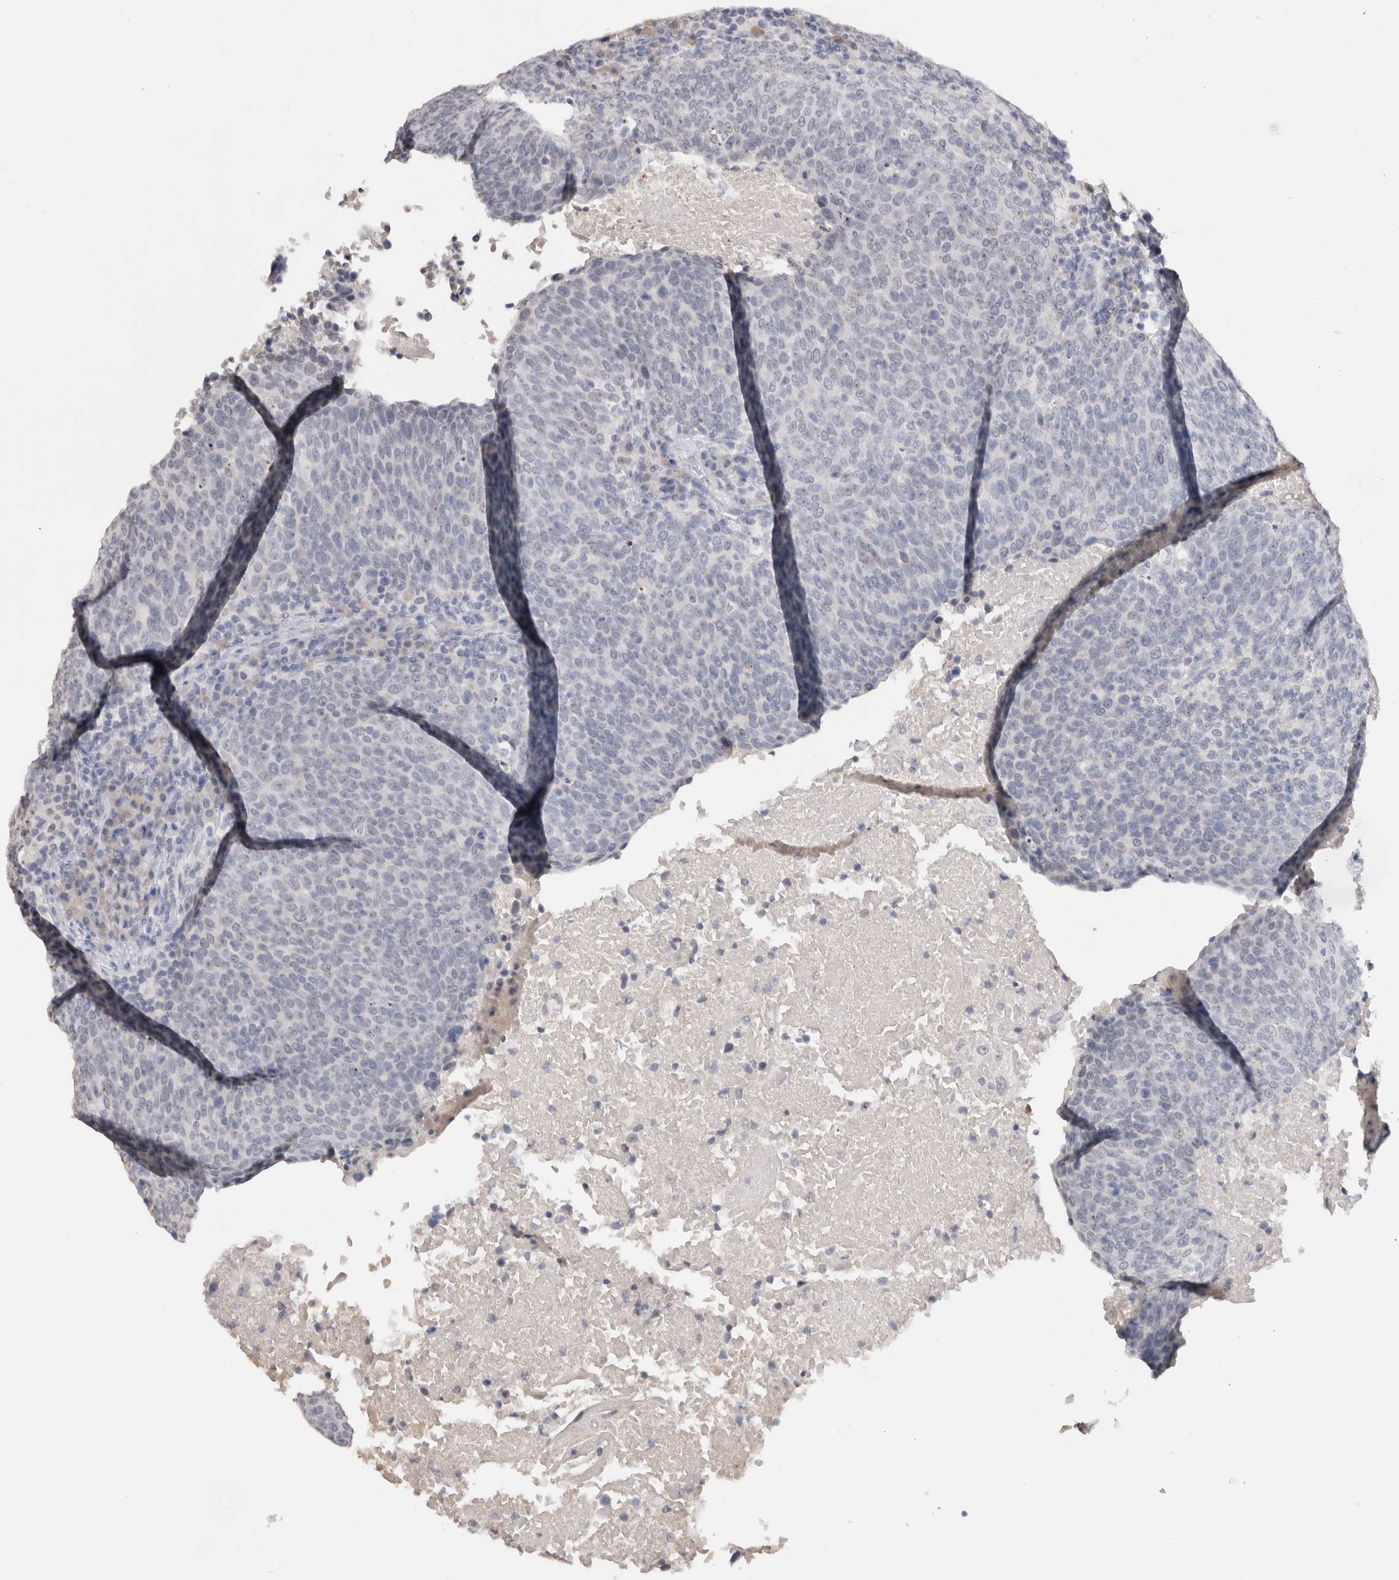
{"staining": {"intensity": "negative", "quantity": "none", "location": "none"}, "tissue": "head and neck cancer", "cell_type": "Tumor cells", "image_type": "cancer", "snomed": [{"axis": "morphology", "description": "Squamous cell carcinoma, NOS"}, {"axis": "morphology", "description": "Squamous cell carcinoma, metastatic, NOS"}, {"axis": "topography", "description": "Lymph node"}, {"axis": "topography", "description": "Head-Neck"}], "caption": "Tumor cells show no significant staining in head and neck cancer.", "gene": "CADM3", "patient": {"sex": "male", "age": 62}}